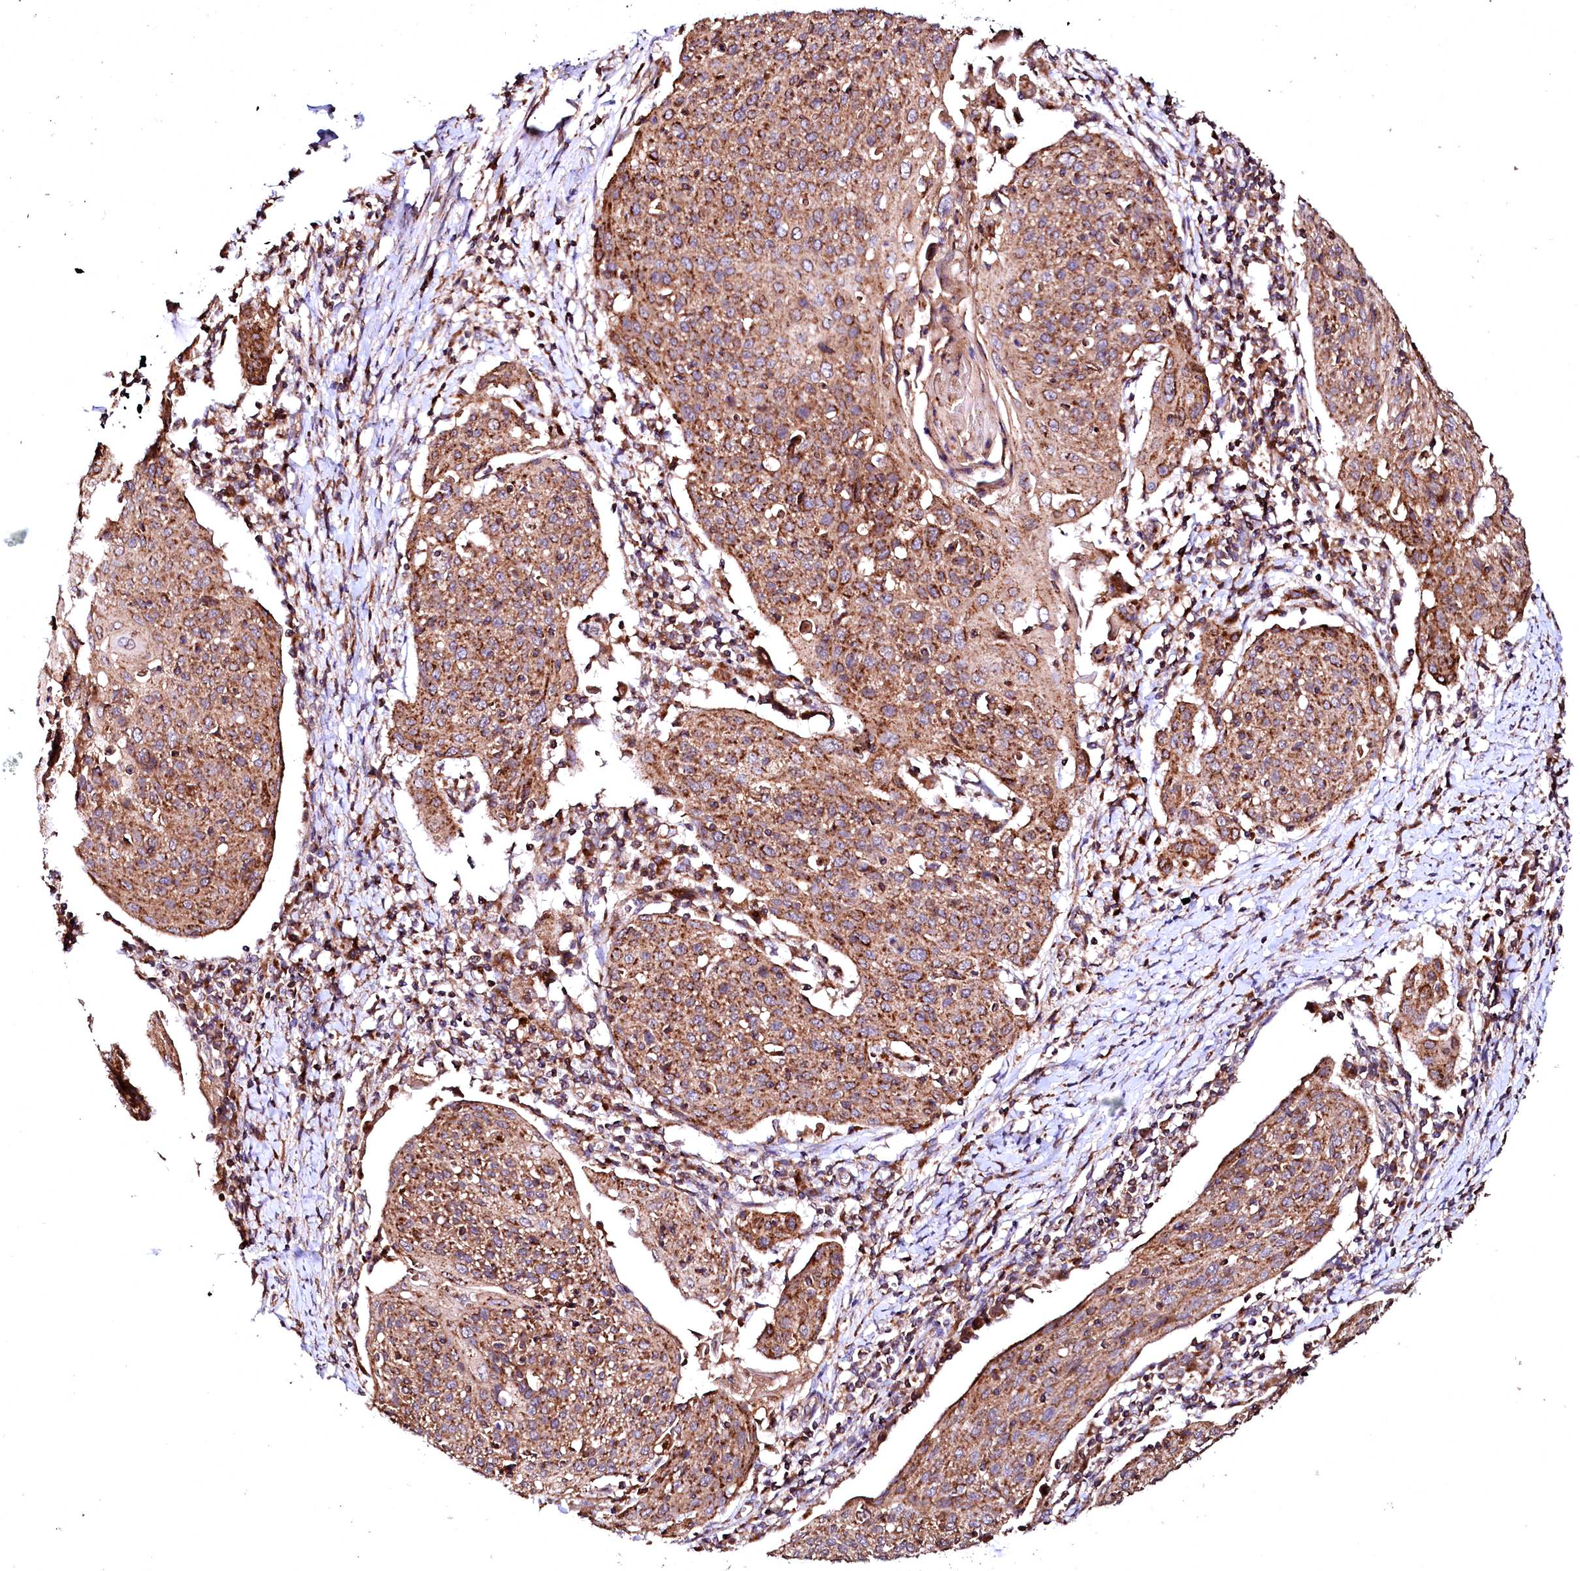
{"staining": {"intensity": "moderate", "quantity": ">75%", "location": "cytoplasmic/membranous"}, "tissue": "cervical cancer", "cell_type": "Tumor cells", "image_type": "cancer", "snomed": [{"axis": "morphology", "description": "Squamous cell carcinoma, NOS"}, {"axis": "topography", "description": "Cervix"}], "caption": "Protein expression analysis of human cervical squamous cell carcinoma reveals moderate cytoplasmic/membranous expression in approximately >75% of tumor cells.", "gene": "ST3GAL1", "patient": {"sex": "female", "age": 67}}